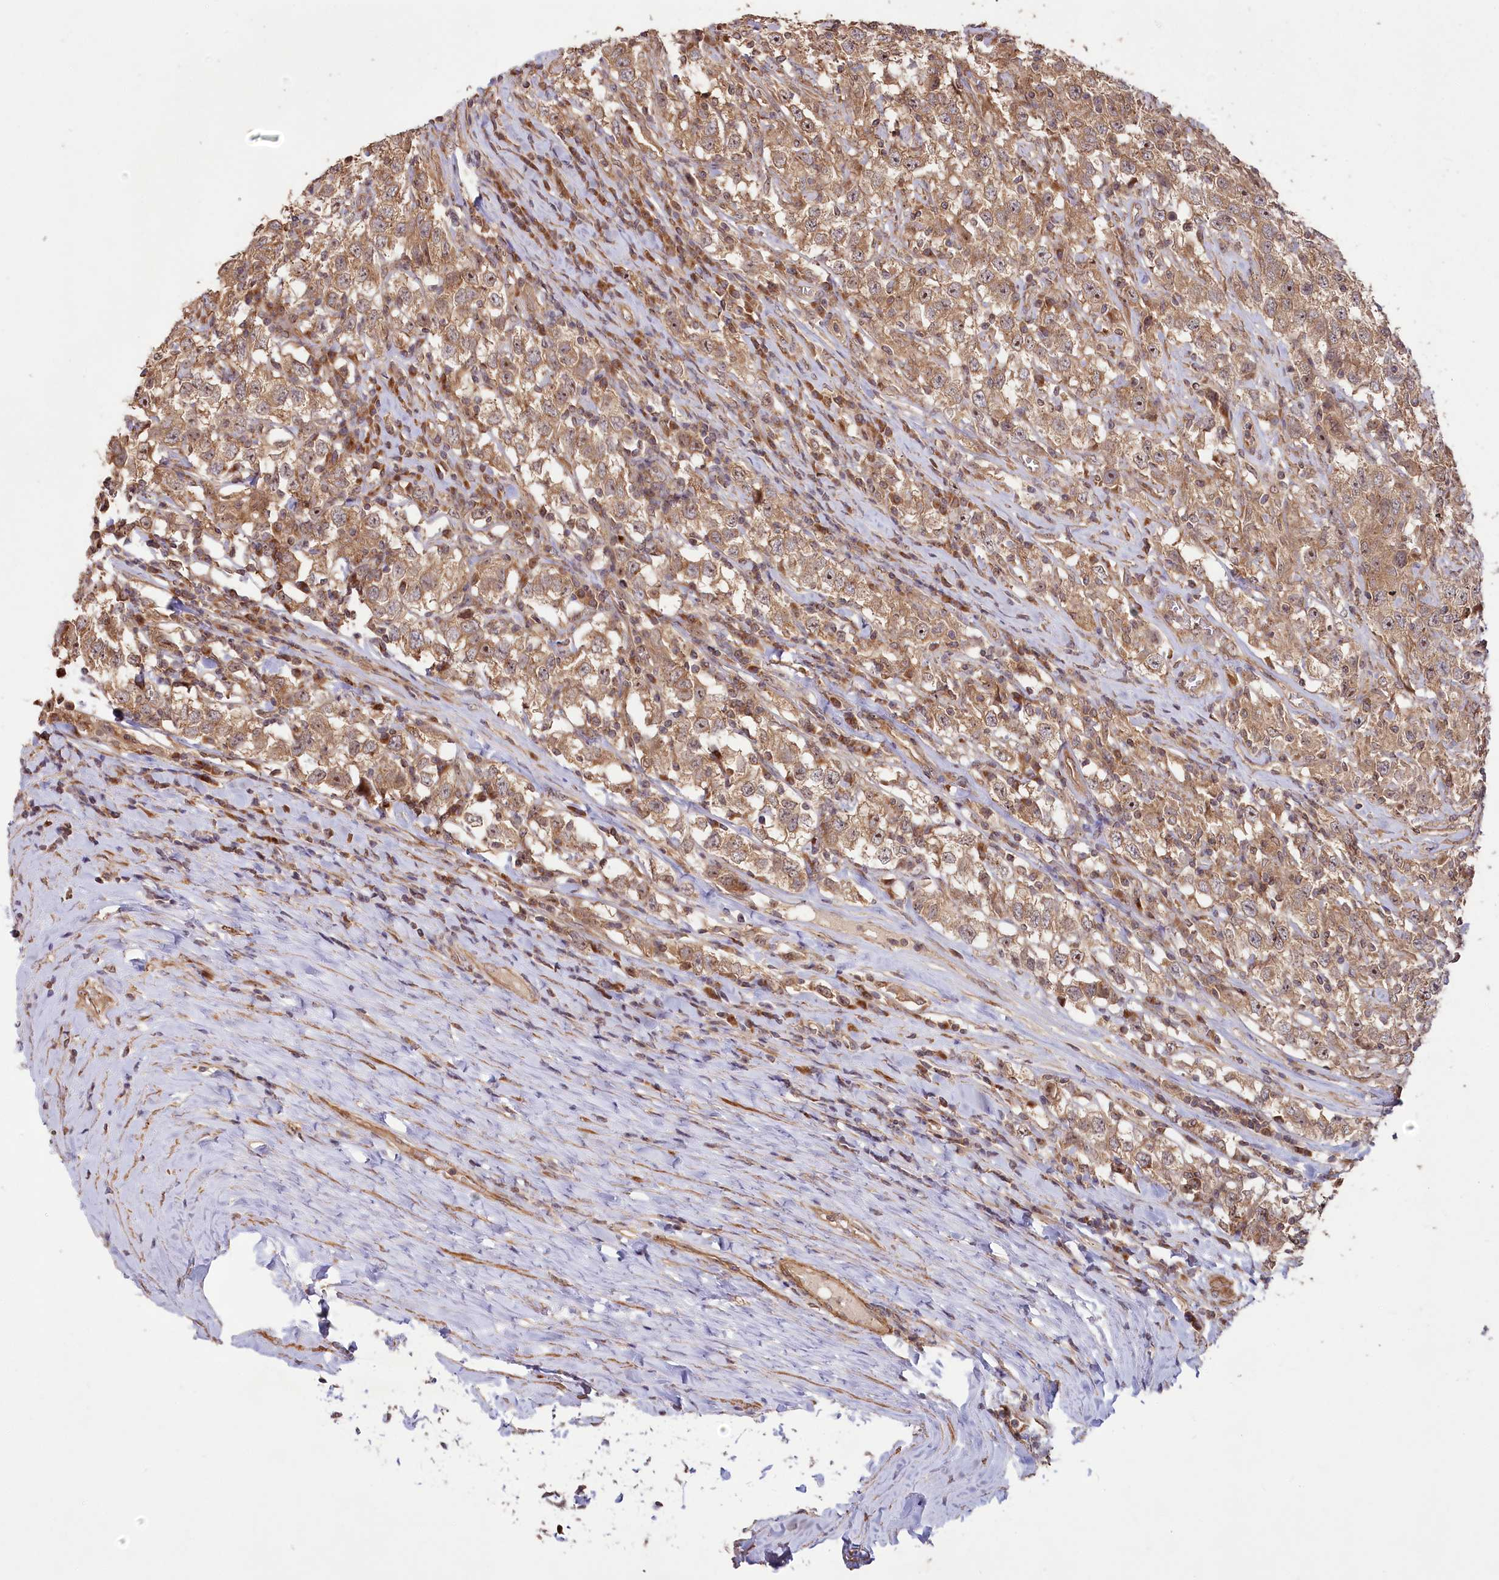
{"staining": {"intensity": "moderate", "quantity": ">75%", "location": "cytoplasmic/membranous,nuclear"}, "tissue": "testis cancer", "cell_type": "Tumor cells", "image_type": "cancer", "snomed": [{"axis": "morphology", "description": "Seminoma, NOS"}, {"axis": "topography", "description": "Testis"}], "caption": "Moderate cytoplasmic/membranous and nuclear staining for a protein is appreciated in about >75% of tumor cells of testis seminoma using immunohistochemistry (IHC).", "gene": "TBCA", "patient": {"sex": "male", "age": 41}}